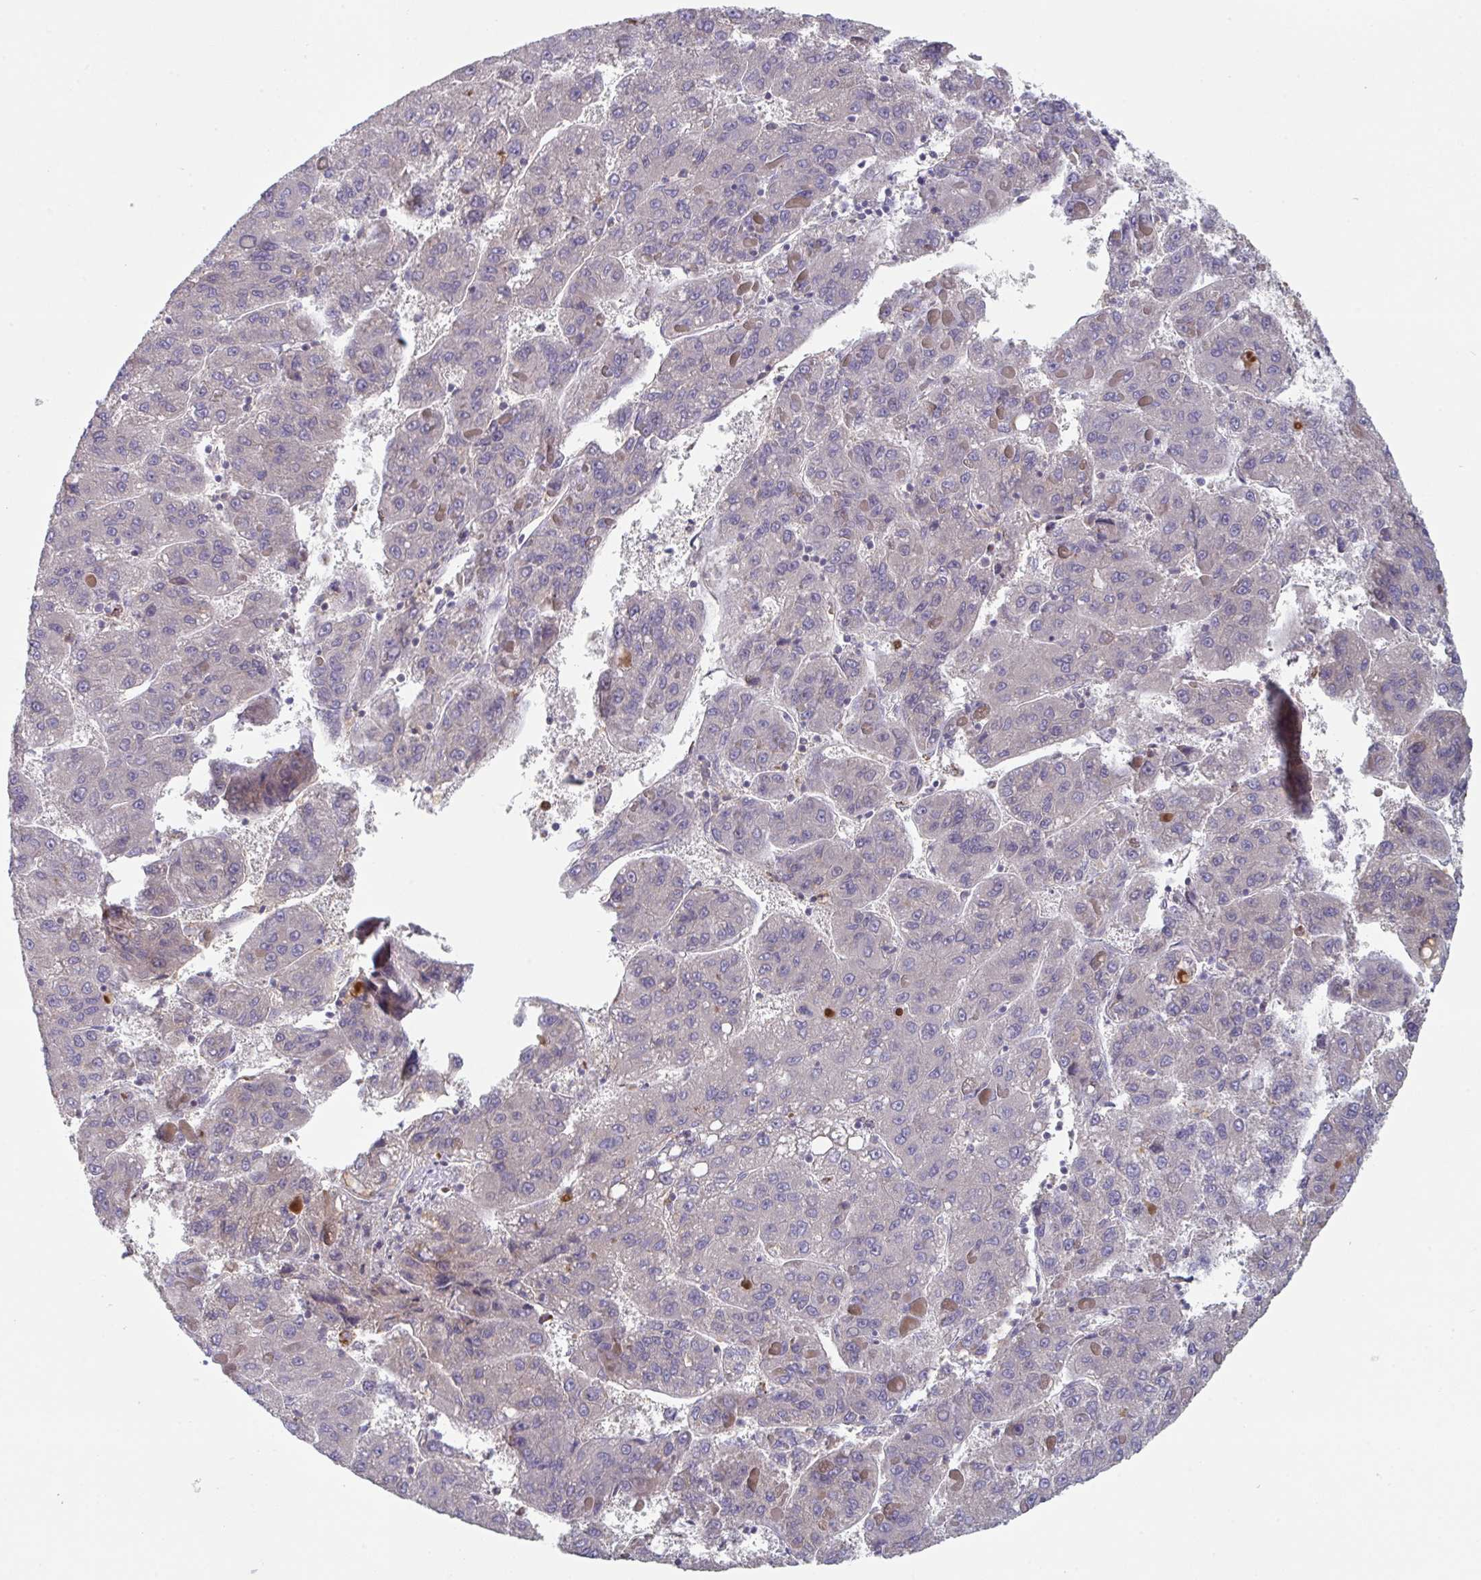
{"staining": {"intensity": "negative", "quantity": "none", "location": "none"}, "tissue": "liver cancer", "cell_type": "Tumor cells", "image_type": "cancer", "snomed": [{"axis": "morphology", "description": "Carcinoma, Hepatocellular, NOS"}, {"axis": "topography", "description": "Liver"}], "caption": "This photomicrograph is of liver hepatocellular carcinoma stained with immunohistochemistry (IHC) to label a protein in brown with the nuclei are counter-stained blue. There is no expression in tumor cells.", "gene": "HGFAC", "patient": {"sex": "female", "age": 82}}